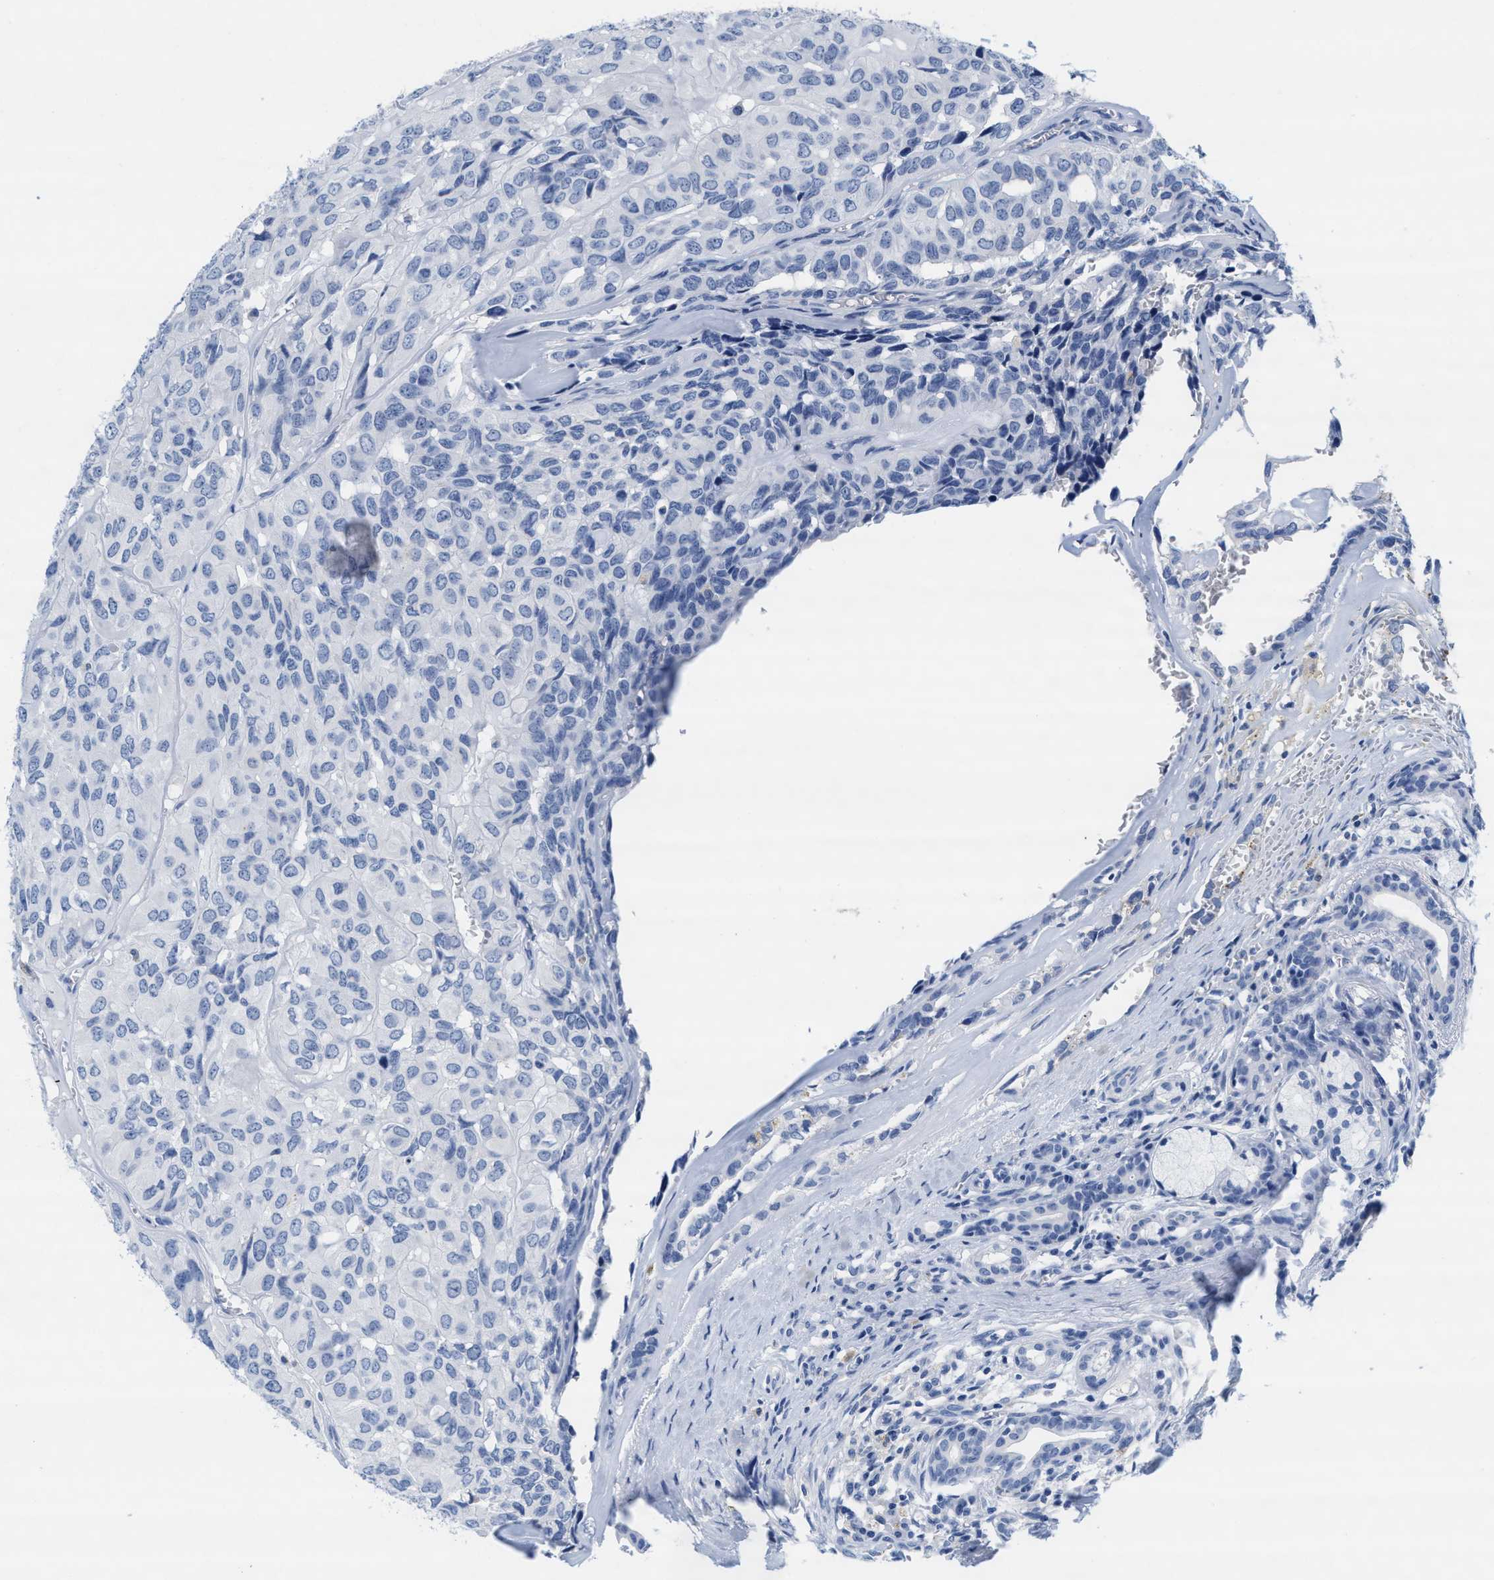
{"staining": {"intensity": "negative", "quantity": "none", "location": "none"}, "tissue": "head and neck cancer", "cell_type": "Tumor cells", "image_type": "cancer", "snomed": [{"axis": "morphology", "description": "Adenocarcinoma, NOS"}, {"axis": "topography", "description": "Salivary gland, NOS"}, {"axis": "topography", "description": "Head-Neck"}], "caption": "Tumor cells are negative for protein expression in human head and neck cancer.", "gene": "TTC3", "patient": {"sex": "female", "age": 76}}